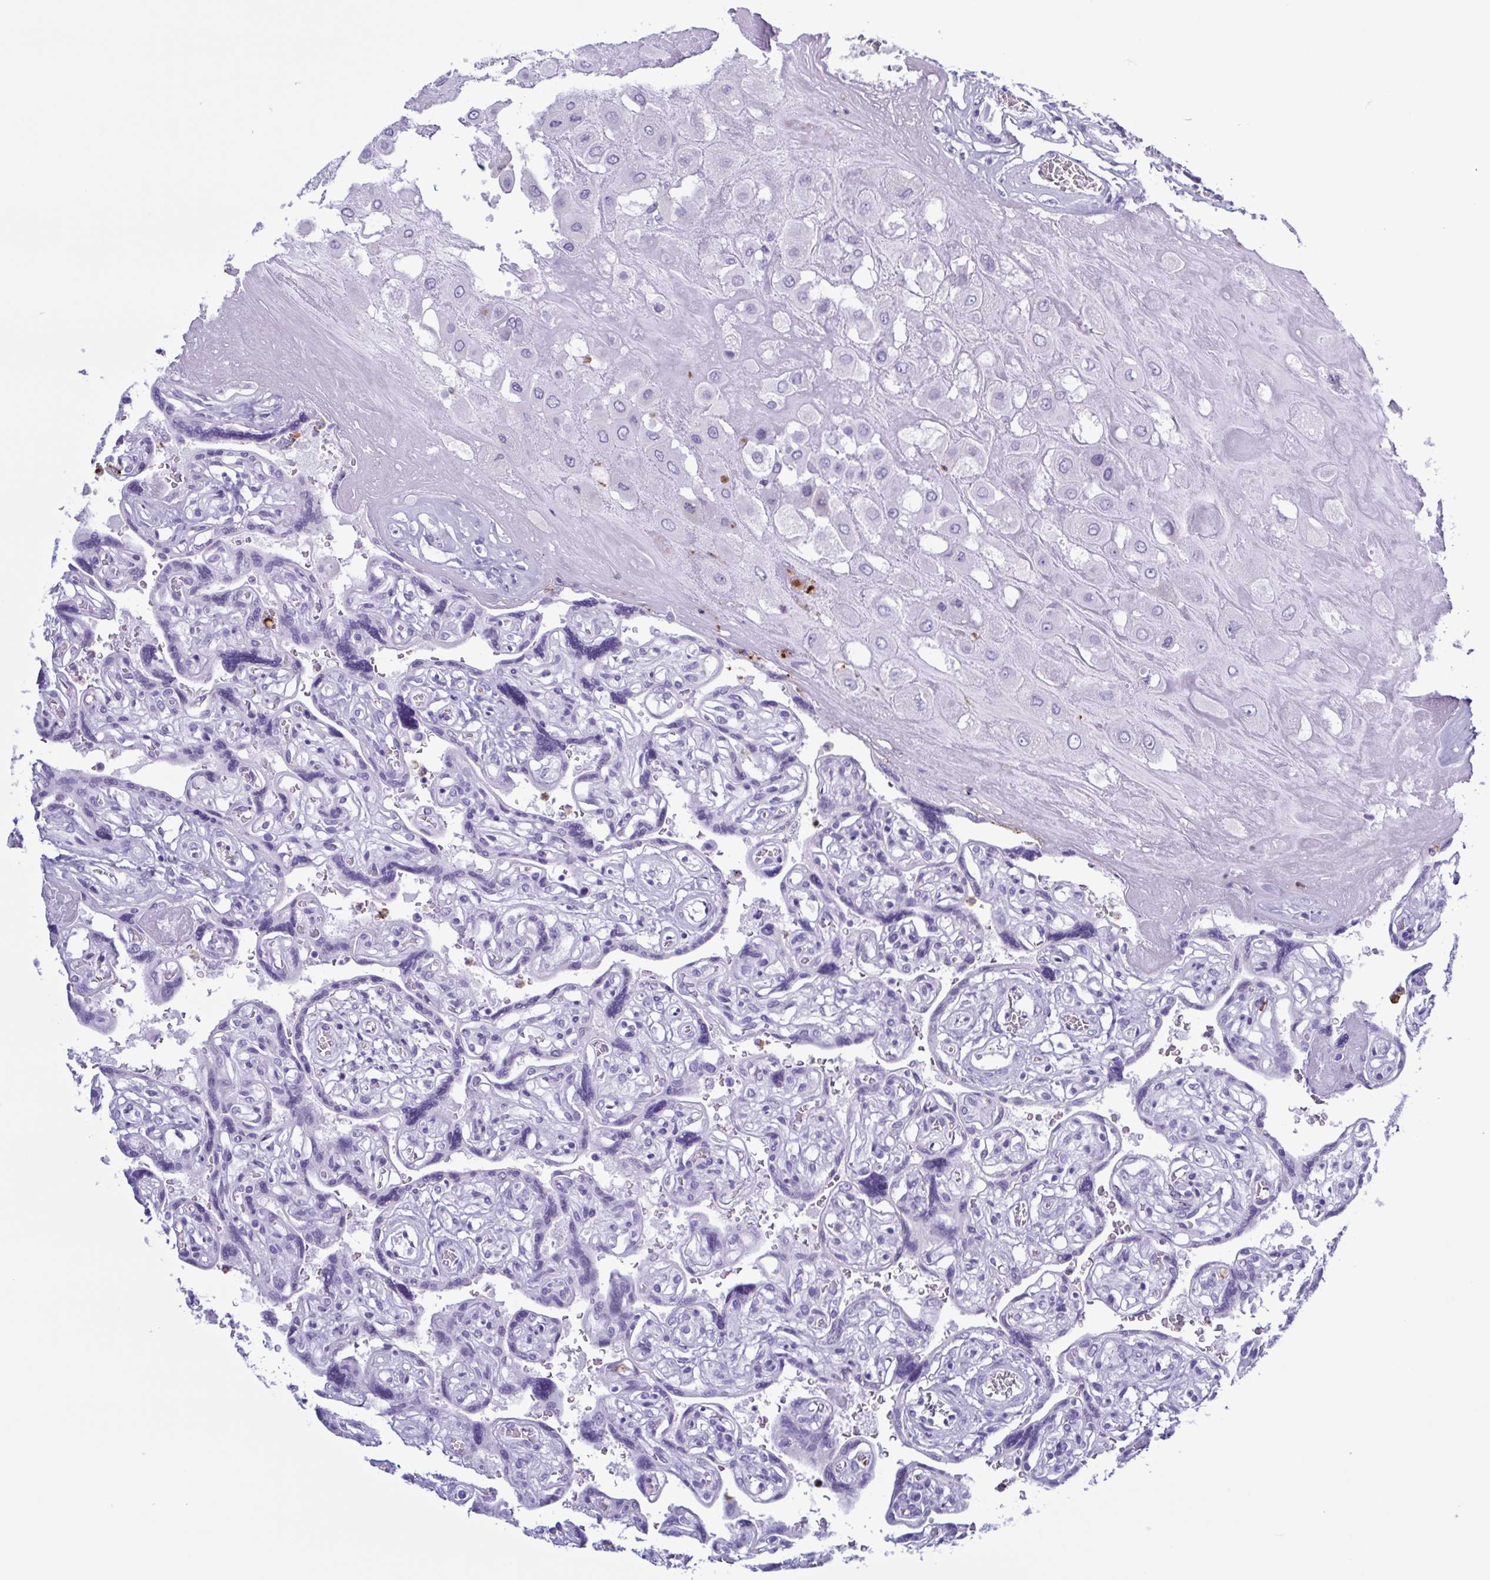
{"staining": {"intensity": "negative", "quantity": "none", "location": "none"}, "tissue": "placenta", "cell_type": "Decidual cells", "image_type": "normal", "snomed": [{"axis": "morphology", "description": "Normal tissue, NOS"}, {"axis": "topography", "description": "Placenta"}], "caption": "Histopathology image shows no significant protein positivity in decidual cells of benign placenta.", "gene": "LTF", "patient": {"sex": "female", "age": 32}}